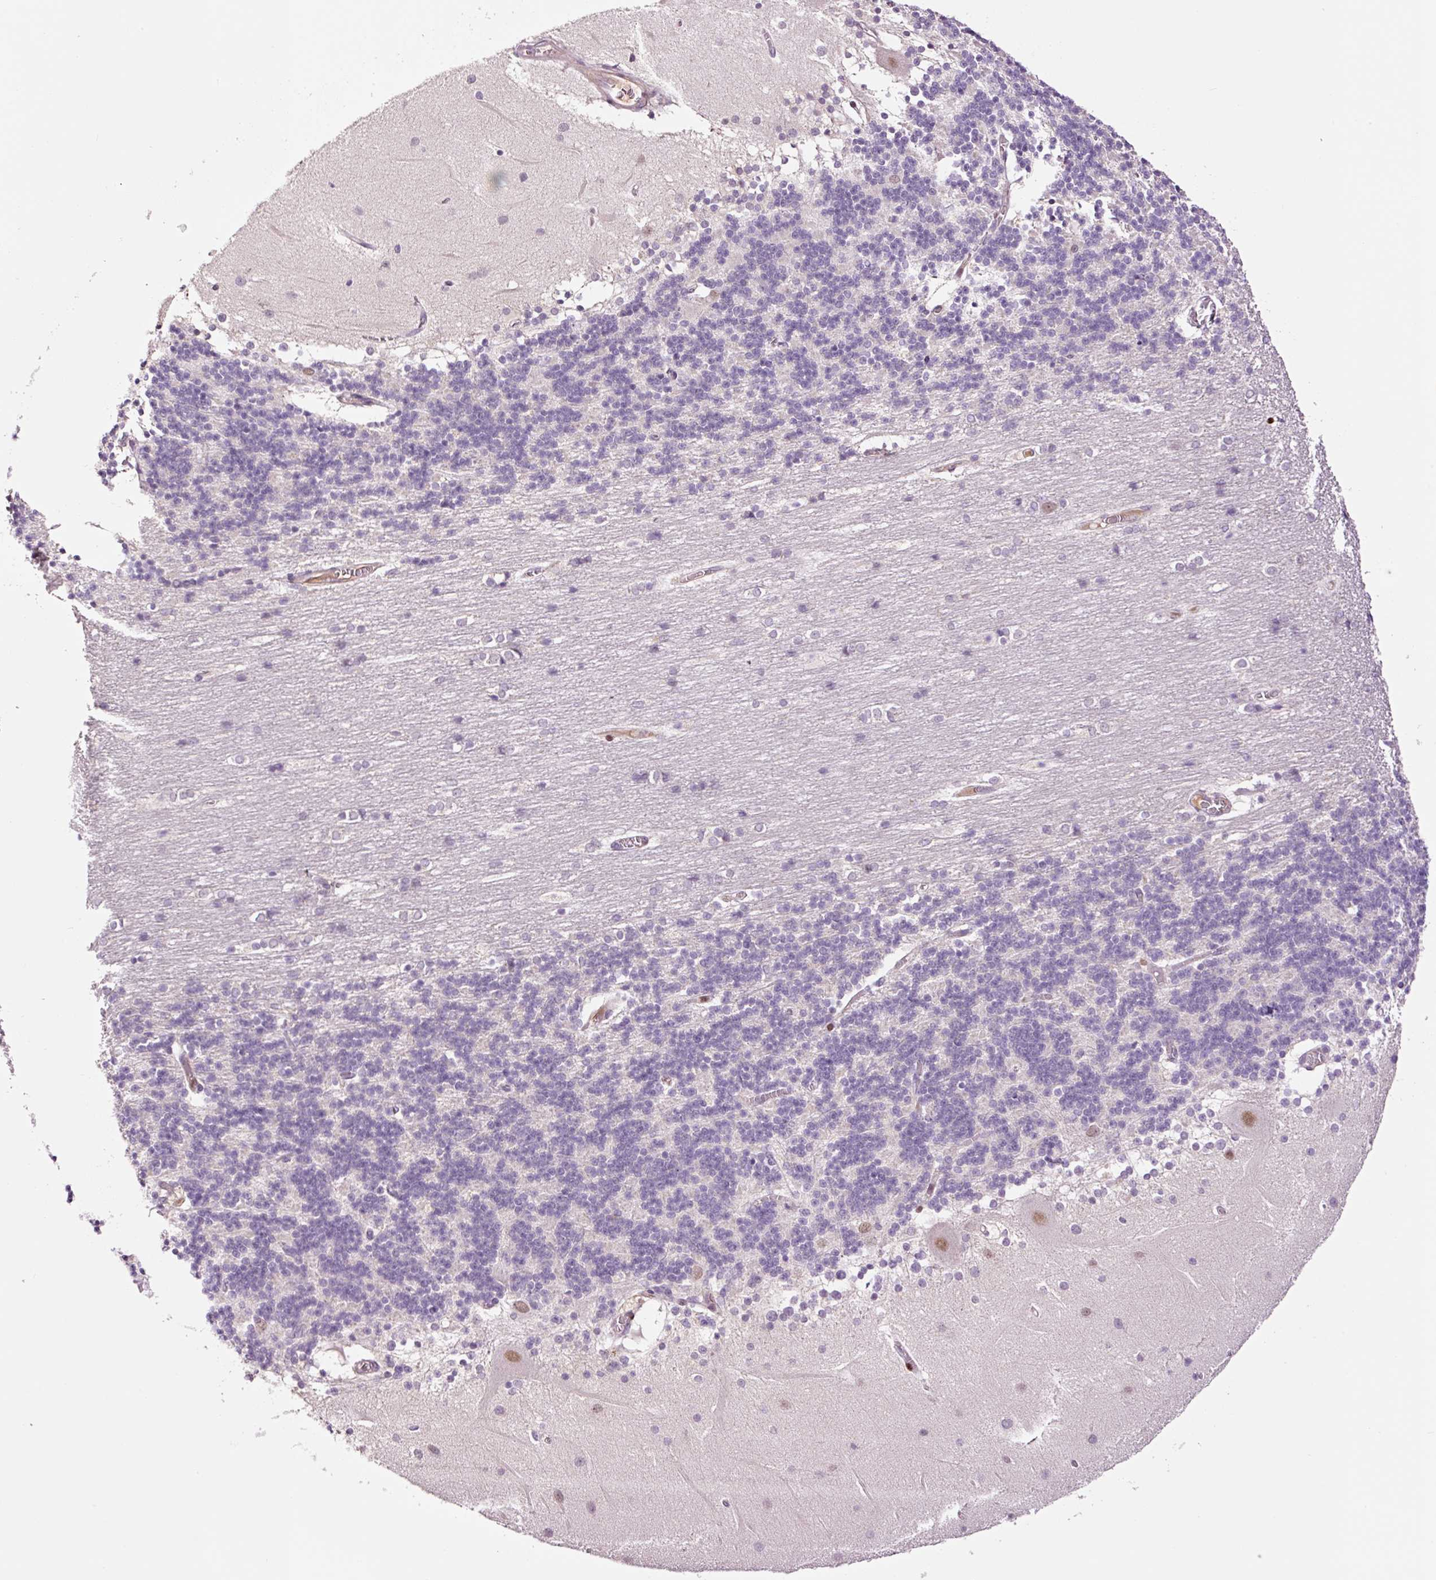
{"staining": {"intensity": "negative", "quantity": "none", "location": "none"}, "tissue": "cerebellum", "cell_type": "Cells in granular layer", "image_type": "normal", "snomed": [{"axis": "morphology", "description": "Normal tissue, NOS"}, {"axis": "topography", "description": "Cerebellum"}], "caption": "Human cerebellum stained for a protein using IHC reveals no expression in cells in granular layer.", "gene": "DPPA4", "patient": {"sex": "female", "age": 54}}